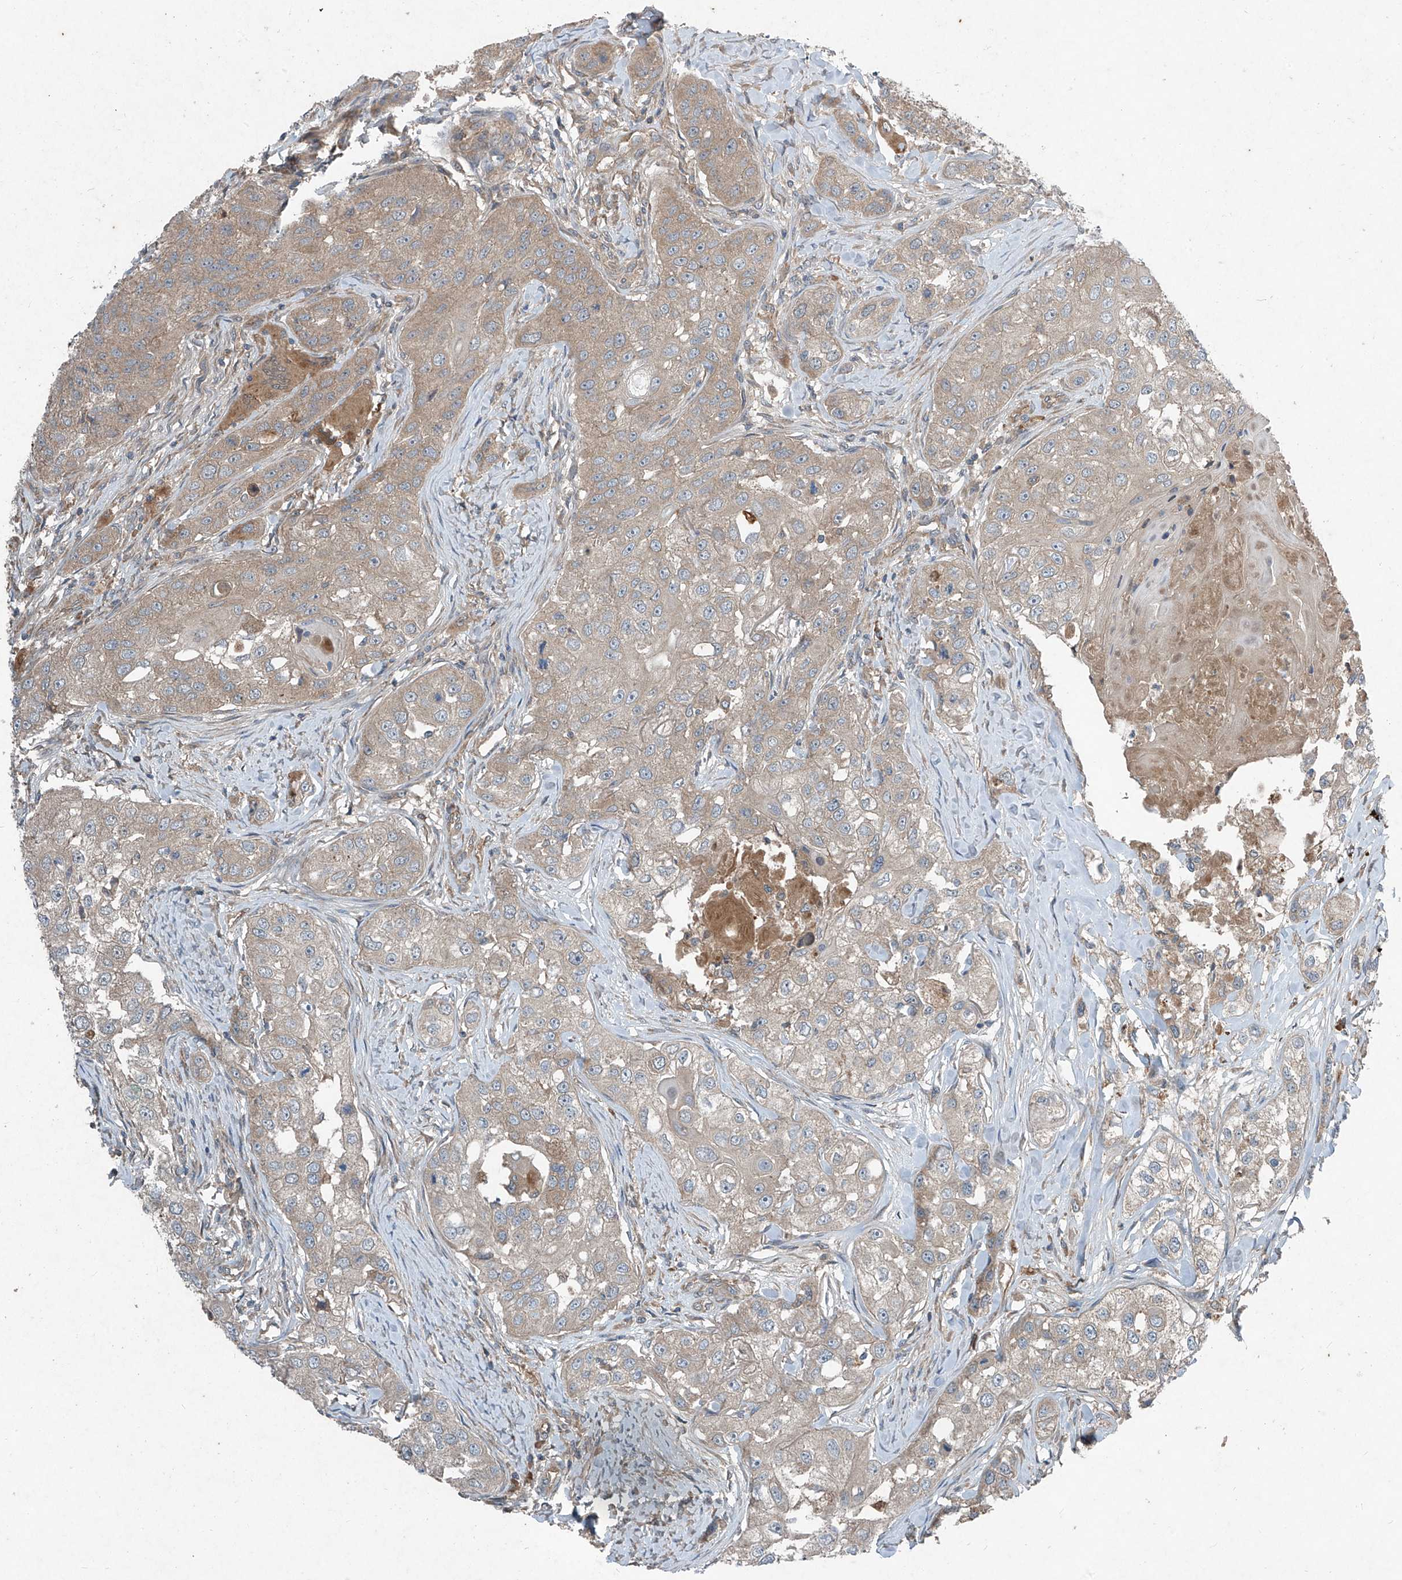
{"staining": {"intensity": "weak", "quantity": ">75%", "location": "cytoplasmic/membranous"}, "tissue": "head and neck cancer", "cell_type": "Tumor cells", "image_type": "cancer", "snomed": [{"axis": "morphology", "description": "Normal tissue, NOS"}, {"axis": "morphology", "description": "Squamous cell carcinoma, NOS"}, {"axis": "topography", "description": "Skeletal muscle"}, {"axis": "topography", "description": "Head-Neck"}], "caption": "Immunohistochemical staining of human squamous cell carcinoma (head and neck) displays low levels of weak cytoplasmic/membranous protein positivity in about >75% of tumor cells.", "gene": "FOXRED2", "patient": {"sex": "male", "age": 51}}